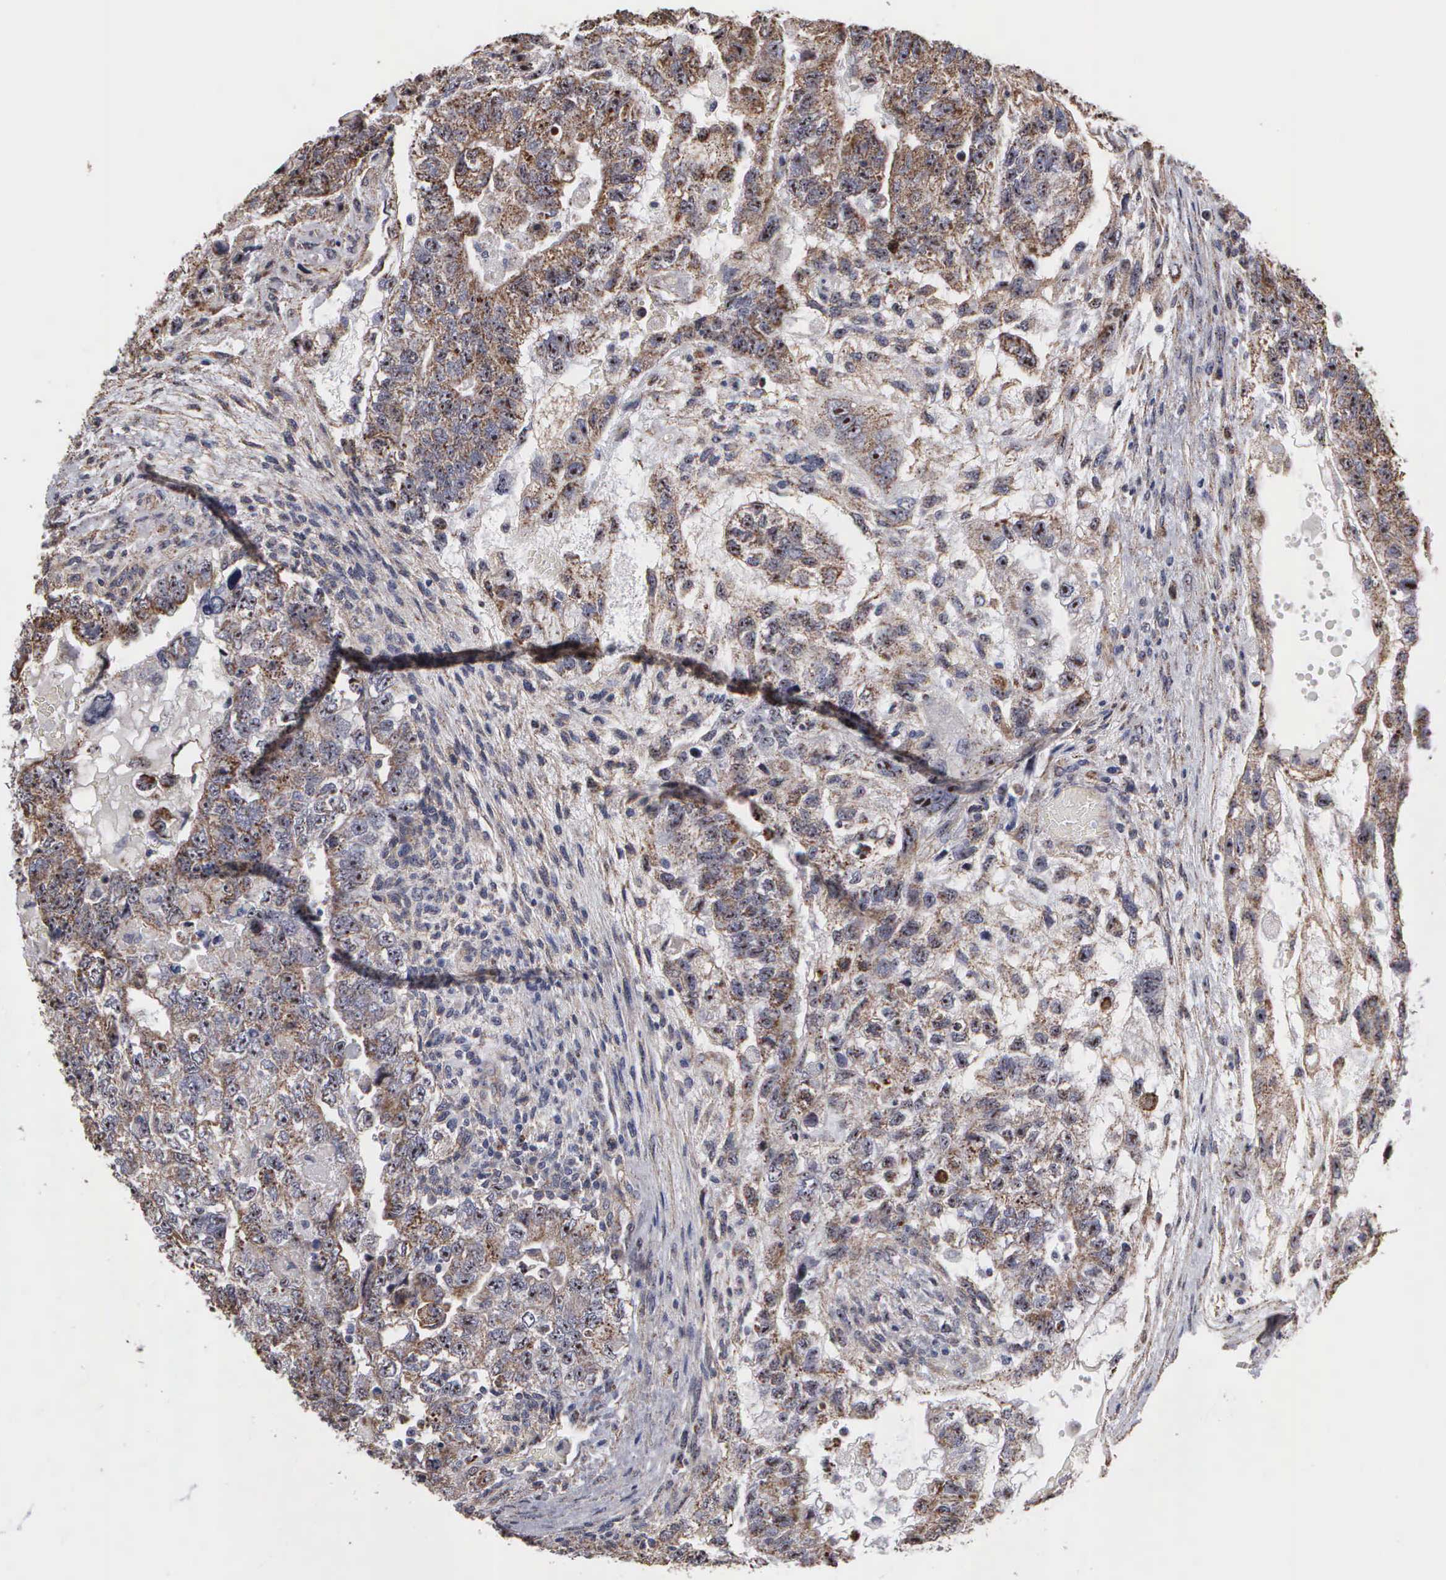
{"staining": {"intensity": "weak", "quantity": ">75%", "location": "cytoplasmic/membranous,nuclear"}, "tissue": "testis cancer", "cell_type": "Tumor cells", "image_type": "cancer", "snomed": [{"axis": "morphology", "description": "Carcinoma, Embryonal, NOS"}, {"axis": "topography", "description": "Testis"}], "caption": "The immunohistochemical stain shows weak cytoplasmic/membranous and nuclear positivity in tumor cells of testis cancer tissue. (Stains: DAB in brown, nuclei in blue, Microscopy: brightfield microscopy at high magnification).", "gene": "NGDN", "patient": {"sex": "male", "age": 36}}